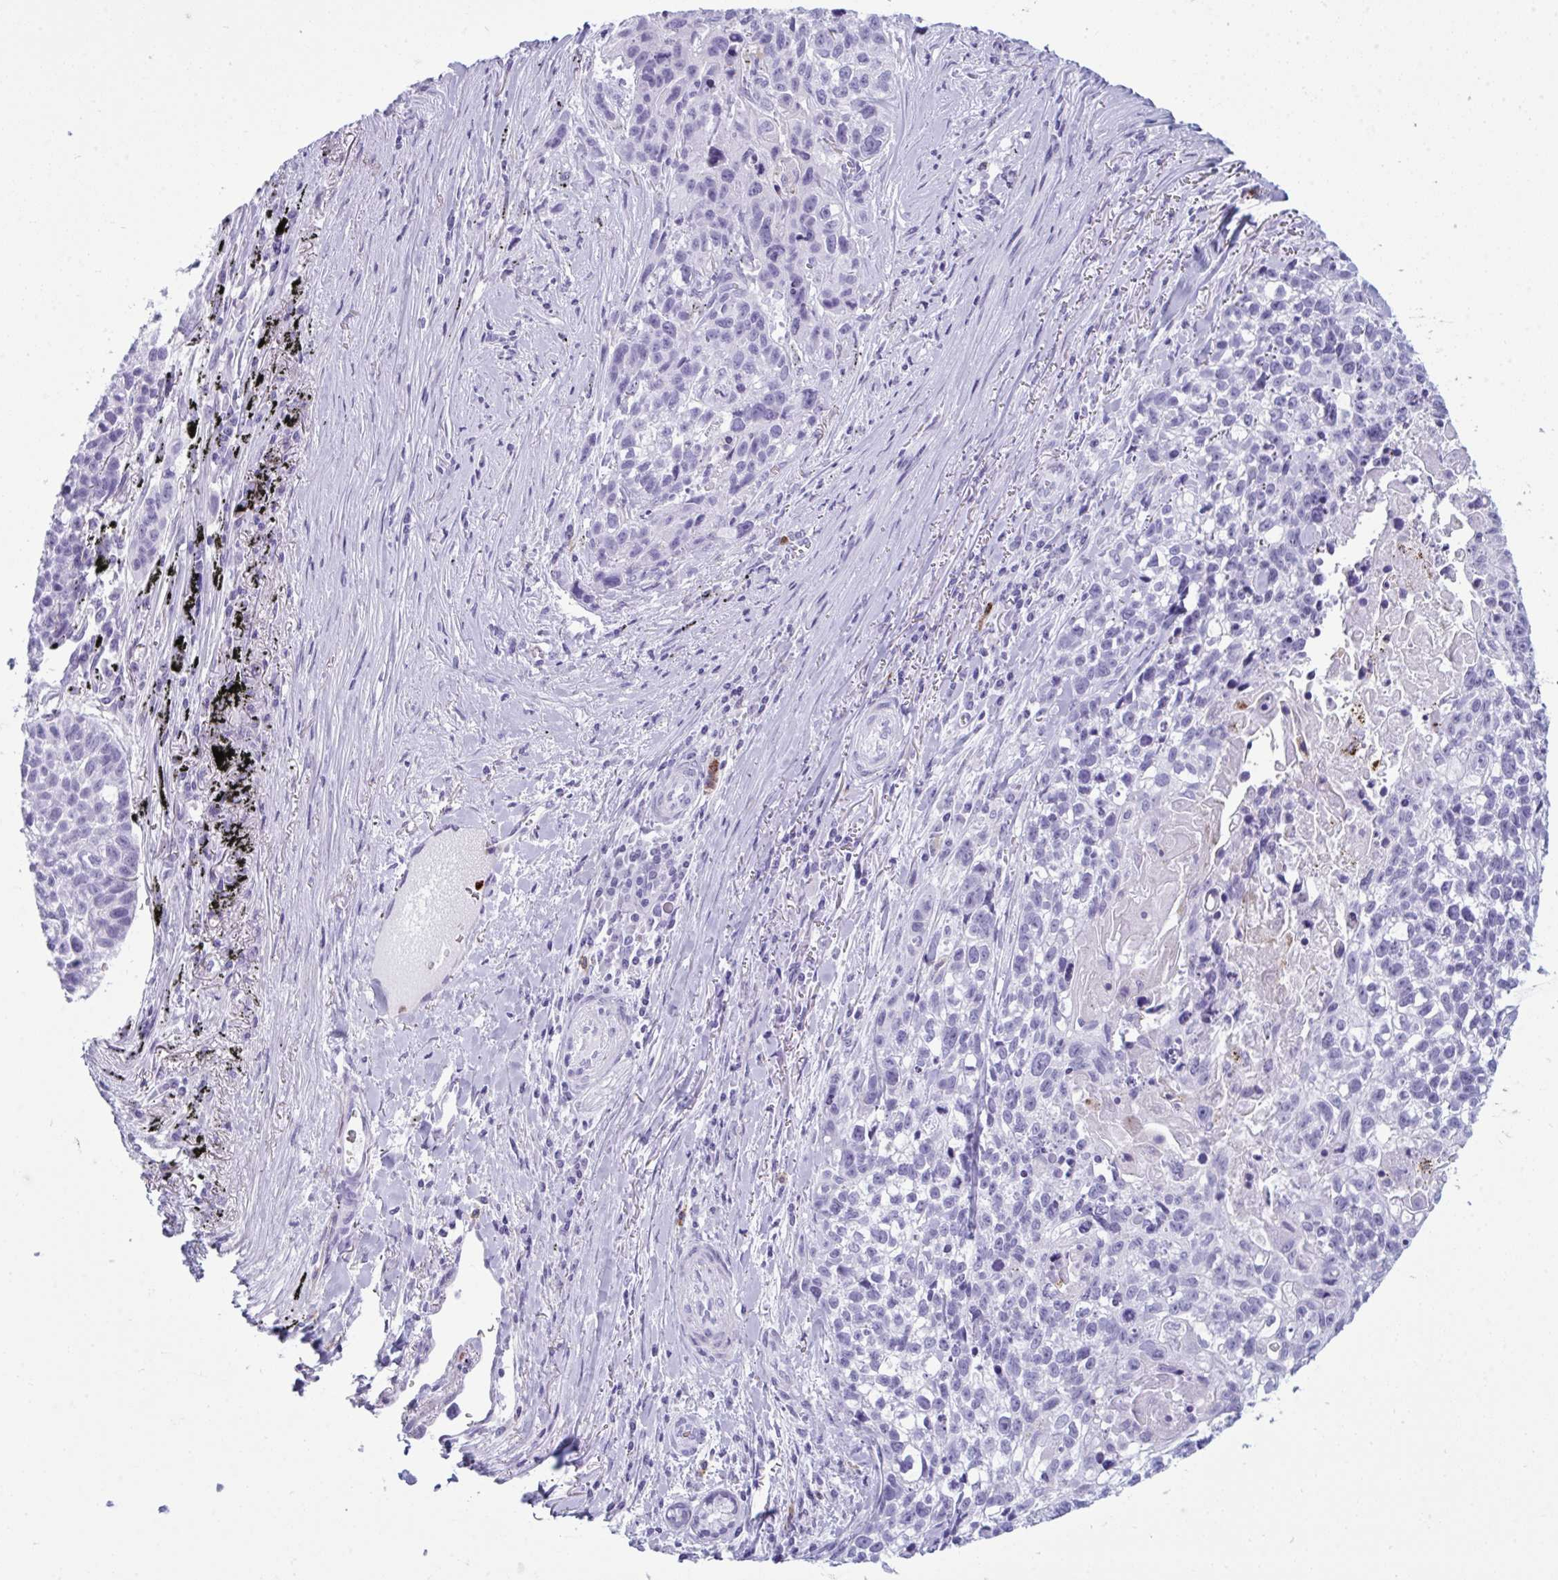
{"staining": {"intensity": "negative", "quantity": "none", "location": "none"}, "tissue": "lung cancer", "cell_type": "Tumor cells", "image_type": "cancer", "snomed": [{"axis": "morphology", "description": "Squamous cell carcinoma, NOS"}, {"axis": "topography", "description": "Lung"}], "caption": "The IHC micrograph has no significant positivity in tumor cells of squamous cell carcinoma (lung) tissue.", "gene": "ARHGAP42", "patient": {"sex": "male", "age": 74}}